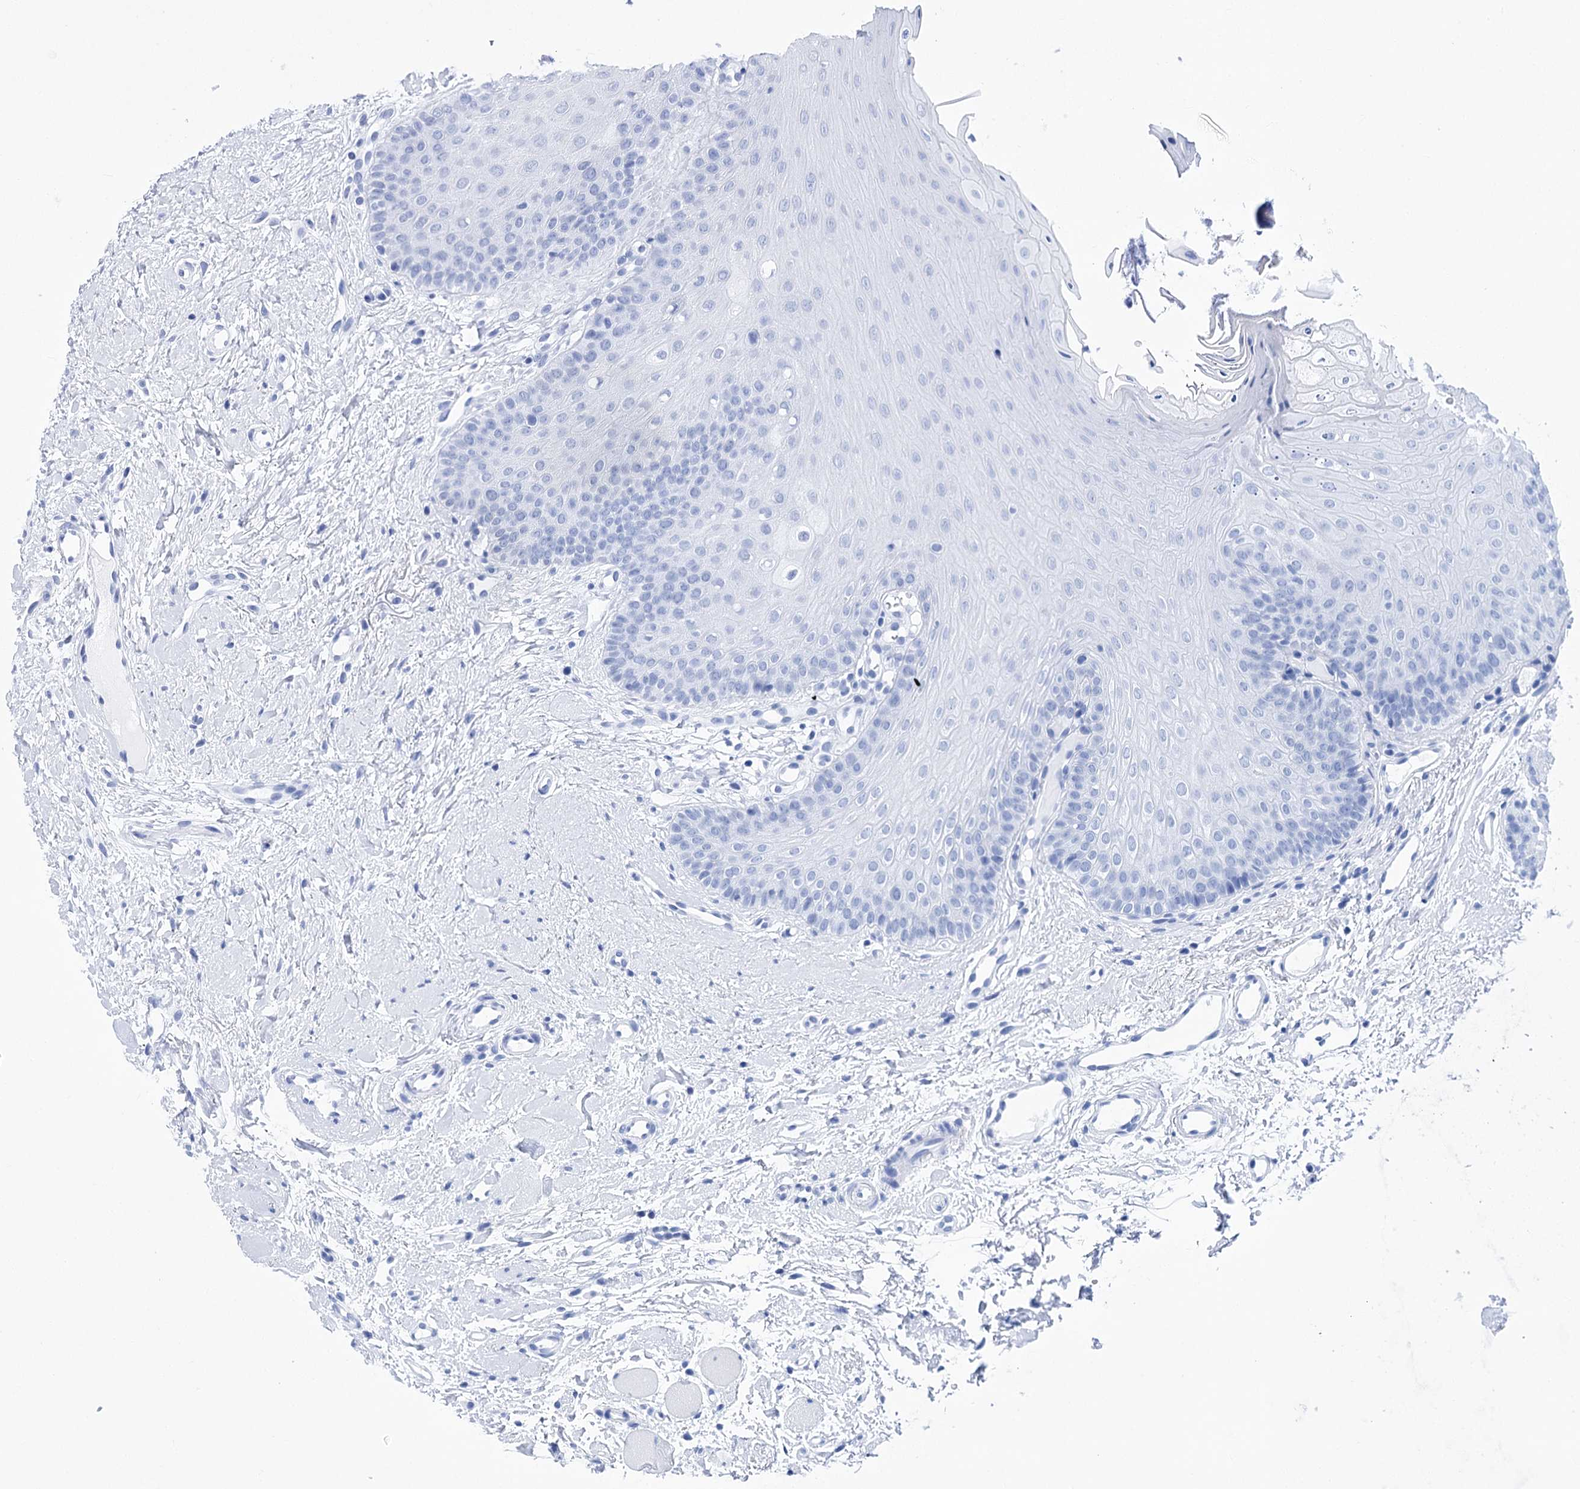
{"staining": {"intensity": "negative", "quantity": "none", "location": "none"}, "tissue": "oral mucosa", "cell_type": "Squamous epithelial cells", "image_type": "normal", "snomed": [{"axis": "morphology", "description": "Normal tissue, NOS"}, {"axis": "topography", "description": "Oral tissue"}], "caption": "IHC of unremarkable human oral mucosa demonstrates no staining in squamous epithelial cells.", "gene": "POU4F3", "patient": {"sex": "female", "age": 68}}